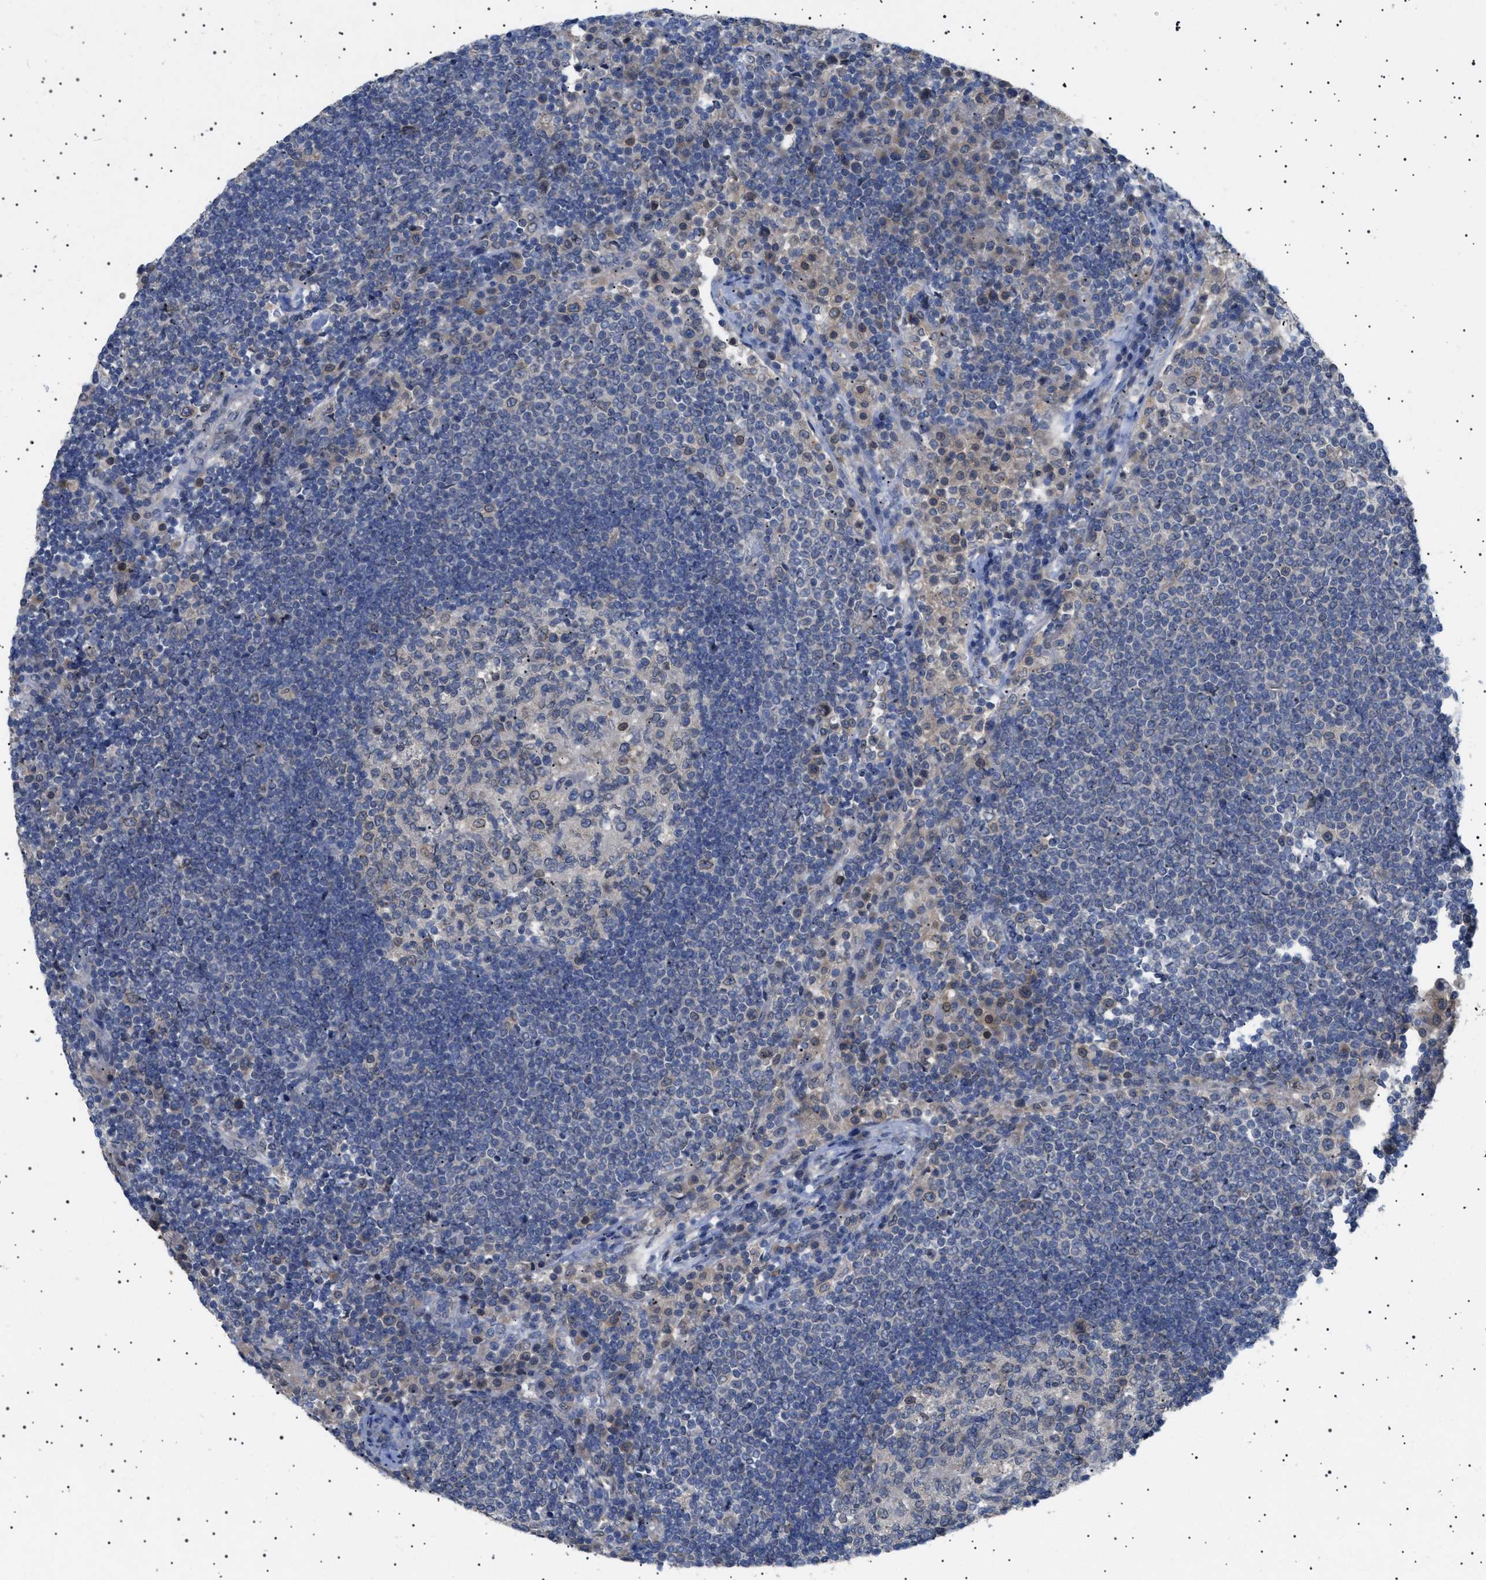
{"staining": {"intensity": "moderate", "quantity": "25%-75%", "location": "cytoplasmic/membranous"}, "tissue": "lymph node", "cell_type": "Germinal center cells", "image_type": "normal", "snomed": [{"axis": "morphology", "description": "Normal tissue, NOS"}, {"axis": "topography", "description": "Lymph node"}], "caption": "The image displays staining of benign lymph node, revealing moderate cytoplasmic/membranous protein staining (brown color) within germinal center cells. Using DAB (brown) and hematoxylin (blue) stains, captured at high magnification using brightfield microscopy.", "gene": "NUP93", "patient": {"sex": "female", "age": 53}}